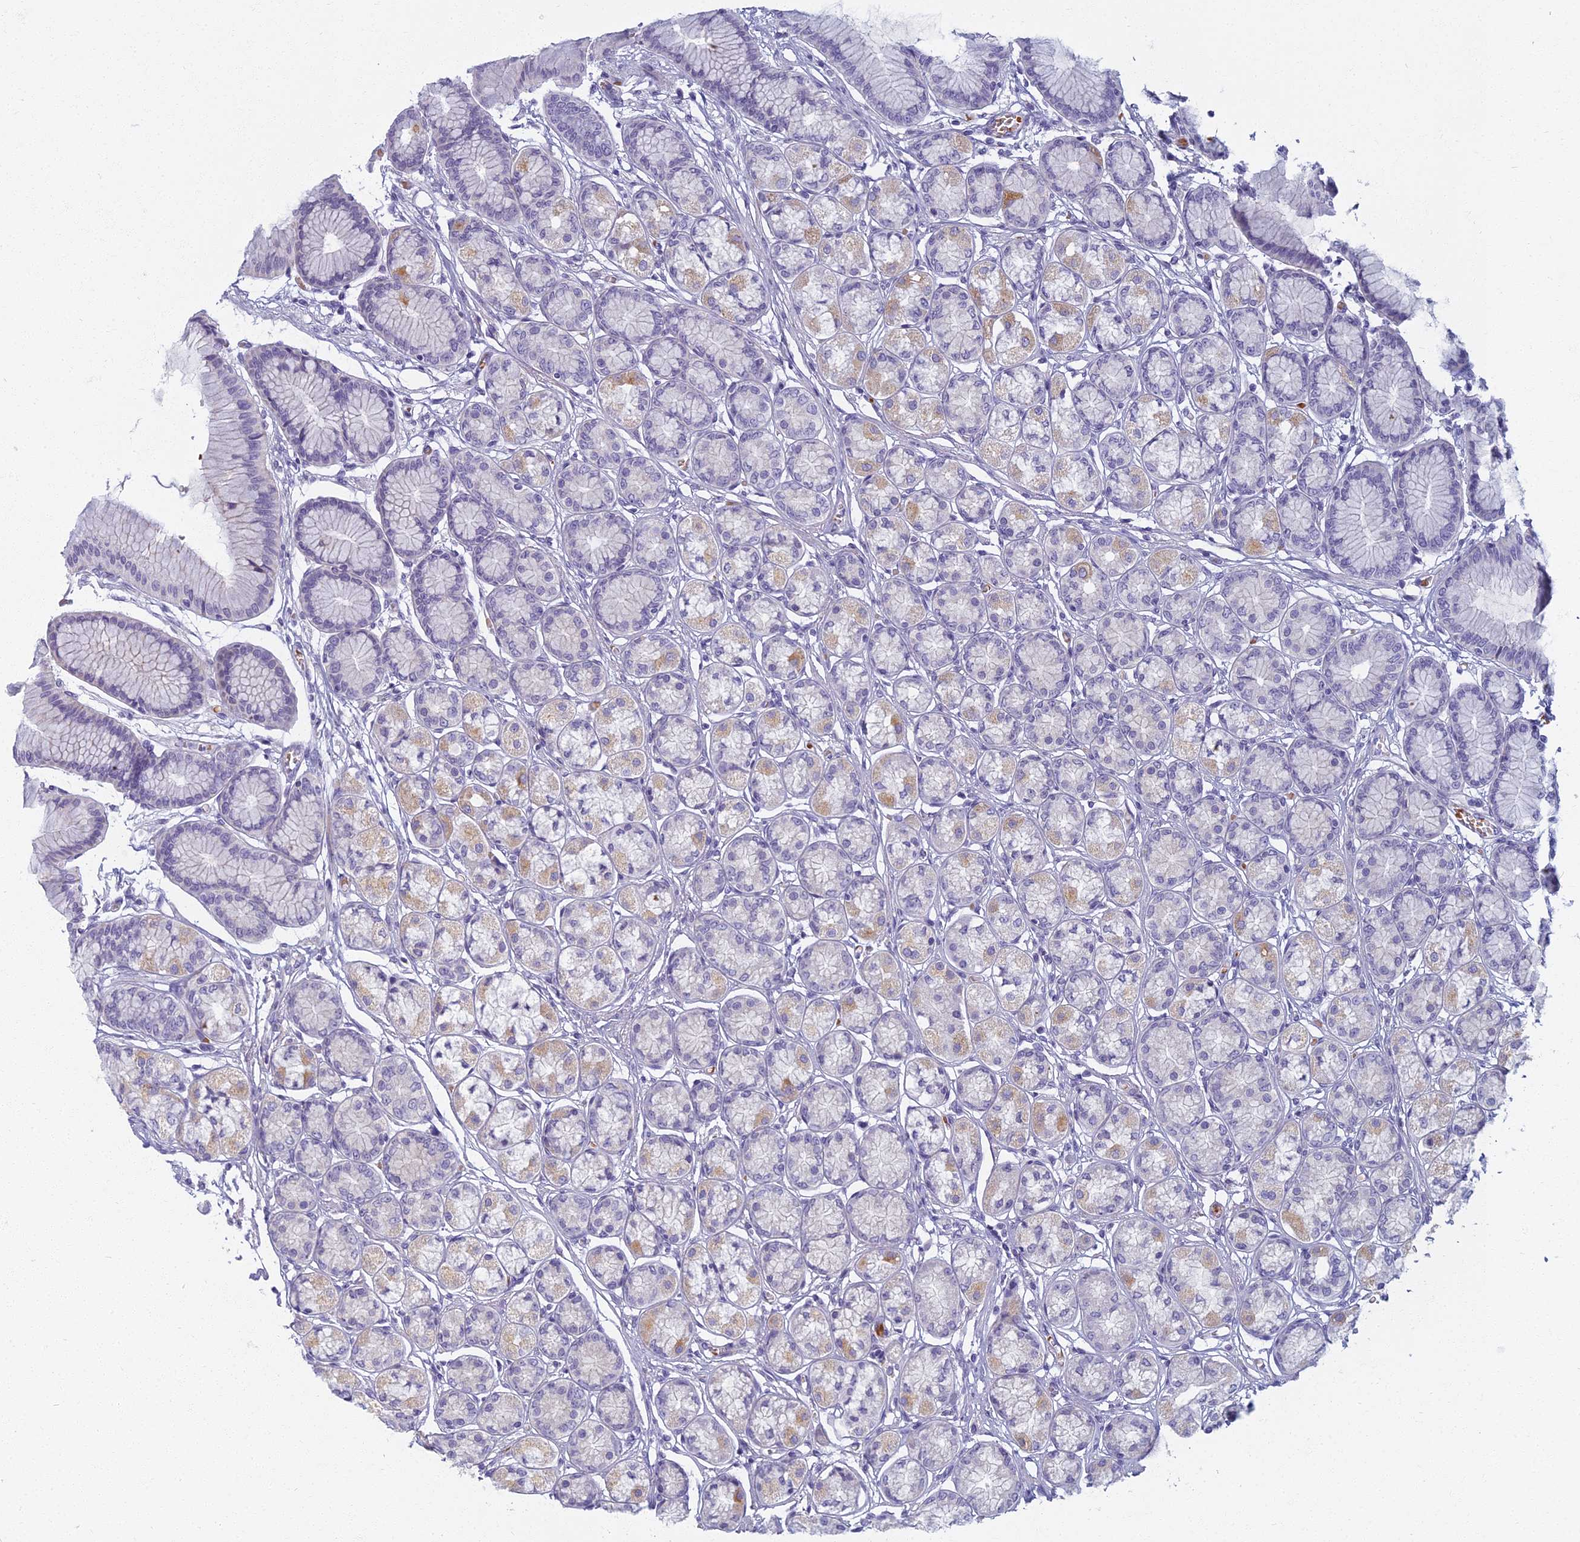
{"staining": {"intensity": "moderate", "quantity": "<25%", "location": "cytoplasmic/membranous"}, "tissue": "stomach", "cell_type": "Glandular cells", "image_type": "normal", "snomed": [{"axis": "morphology", "description": "Normal tissue, NOS"}, {"axis": "morphology", "description": "Adenocarcinoma, NOS"}, {"axis": "morphology", "description": "Adenocarcinoma, High grade"}, {"axis": "topography", "description": "Stomach, upper"}, {"axis": "topography", "description": "Stomach"}], "caption": "About <25% of glandular cells in unremarkable human stomach demonstrate moderate cytoplasmic/membranous protein positivity as visualized by brown immunohistochemical staining.", "gene": "ARL15", "patient": {"sex": "female", "age": 65}}